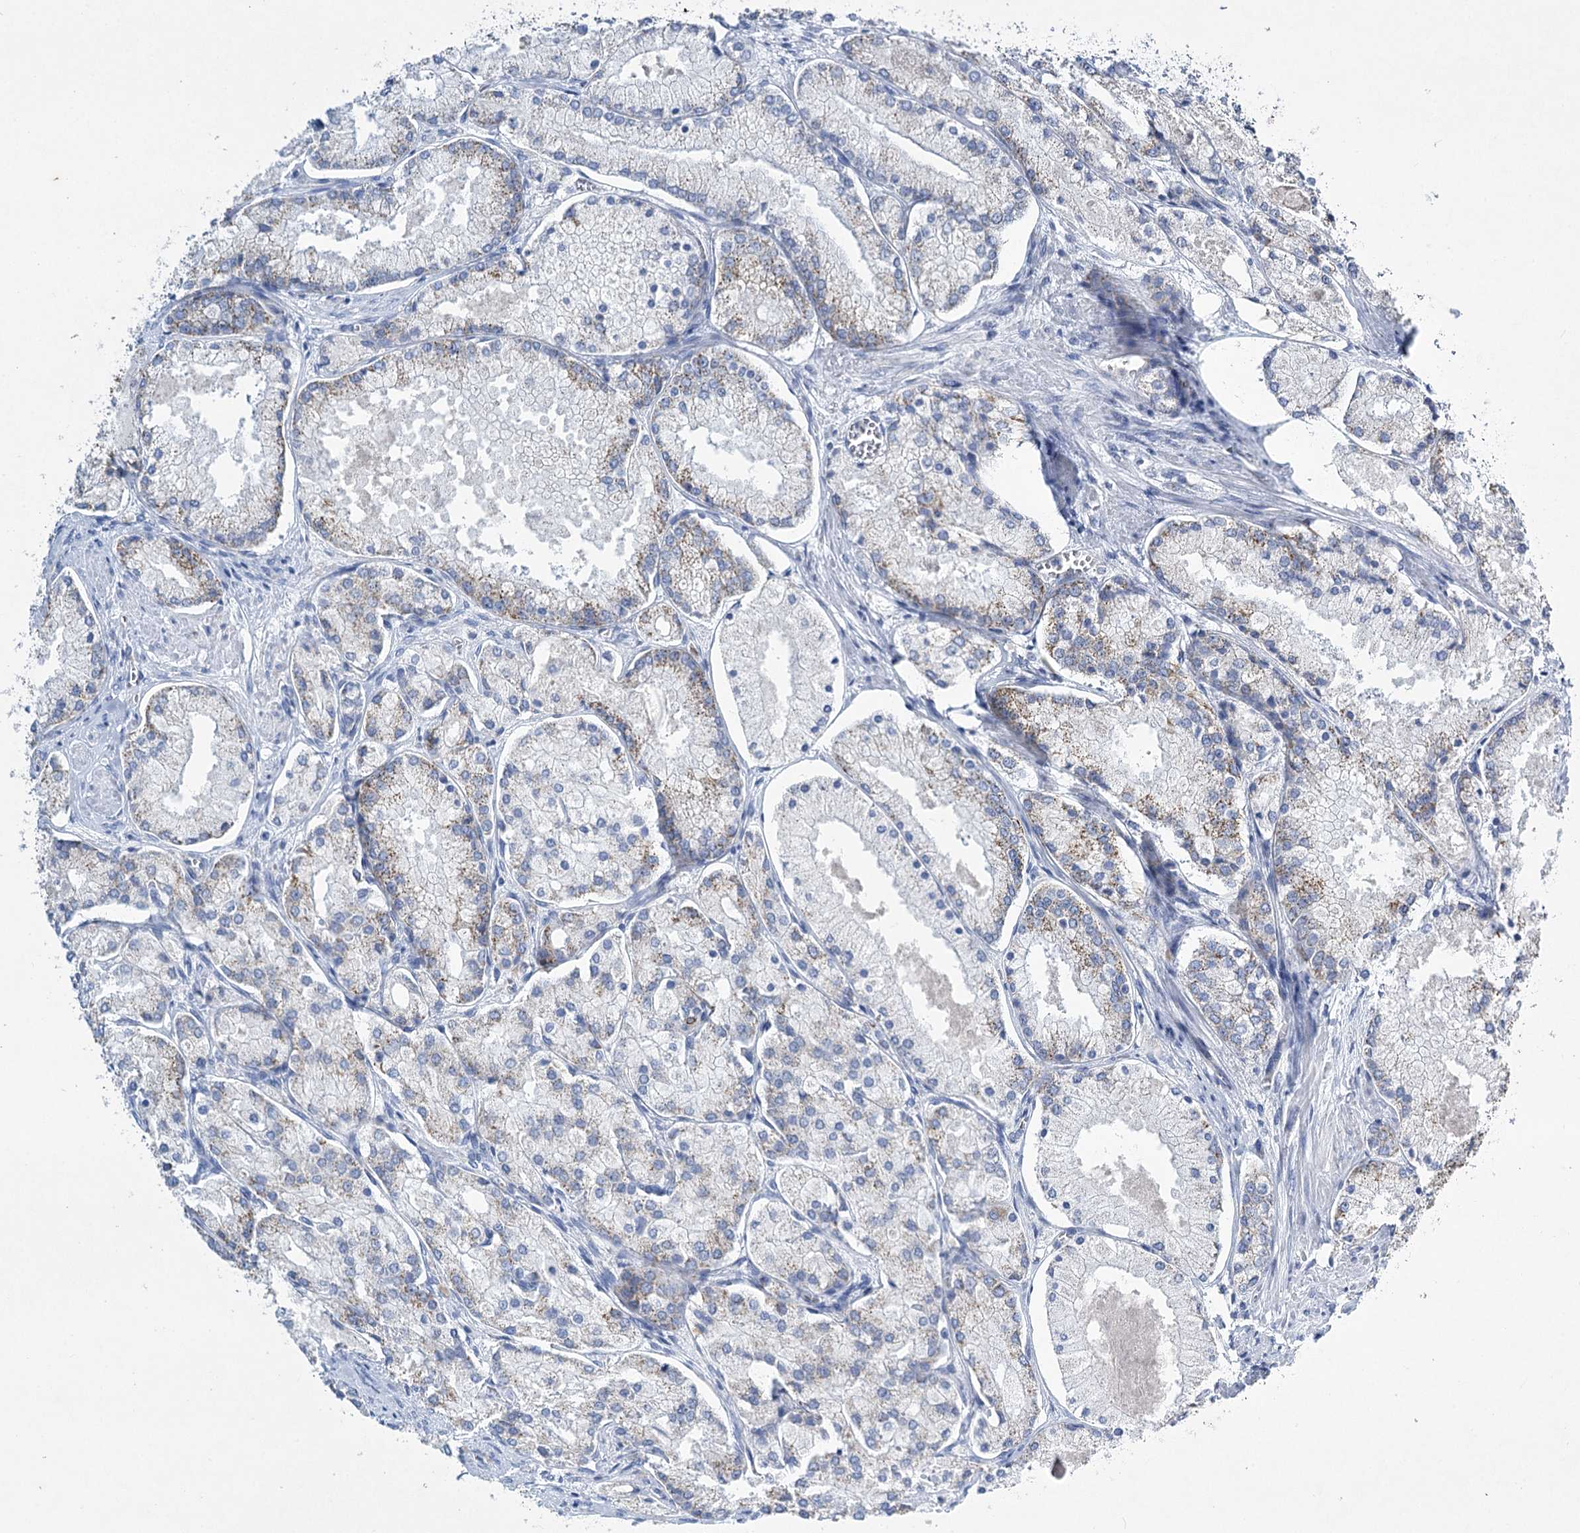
{"staining": {"intensity": "moderate", "quantity": "25%-75%", "location": "cytoplasmic/membranous"}, "tissue": "prostate cancer", "cell_type": "Tumor cells", "image_type": "cancer", "snomed": [{"axis": "morphology", "description": "Adenocarcinoma, Low grade"}, {"axis": "topography", "description": "Prostate"}], "caption": "Protein expression by immunohistochemistry (IHC) displays moderate cytoplasmic/membranous expression in about 25%-75% of tumor cells in prostate cancer. (DAB (3,3'-diaminobenzidine) IHC with brightfield microscopy, high magnification).", "gene": "DHTKD1", "patient": {"sex": "male", "age": 74}}